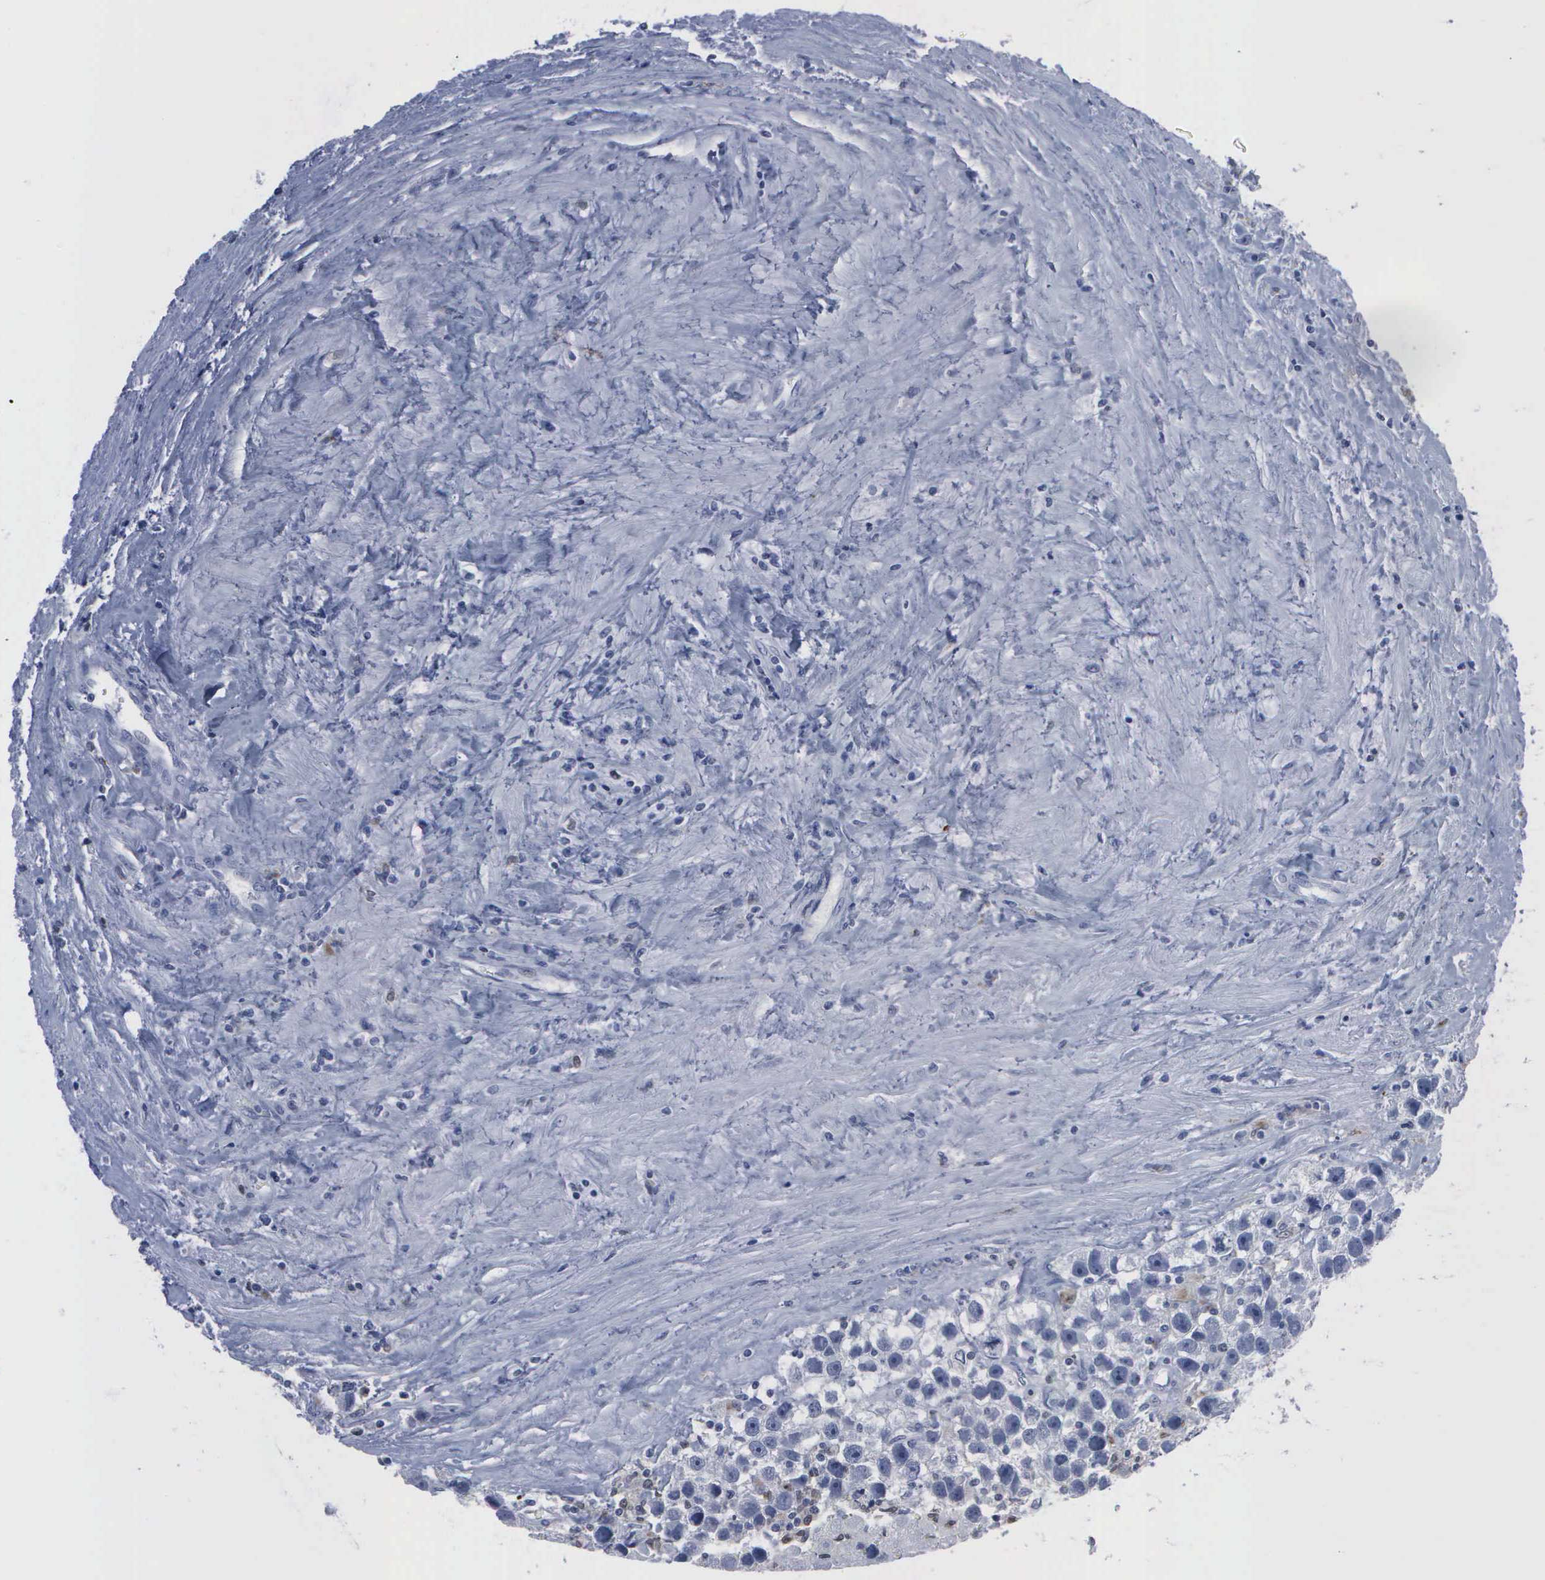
{"staining": {"intensity": "negative", "quantity": "none", "location": "none"}, "tissue": "testis cancer", "cell_type": "Tumor cells", "image_type": "cancer", "snomed": [{"axis": "morphology", "description": "Seminoma, NOS"}, {"axis": "topography", "description": "Testis"}], "caption": "An image of human seminoma (testis) is negative for staining in tumor cells.", "gene": "CSTA", "patient": {"sex": "male", "age": 43}}